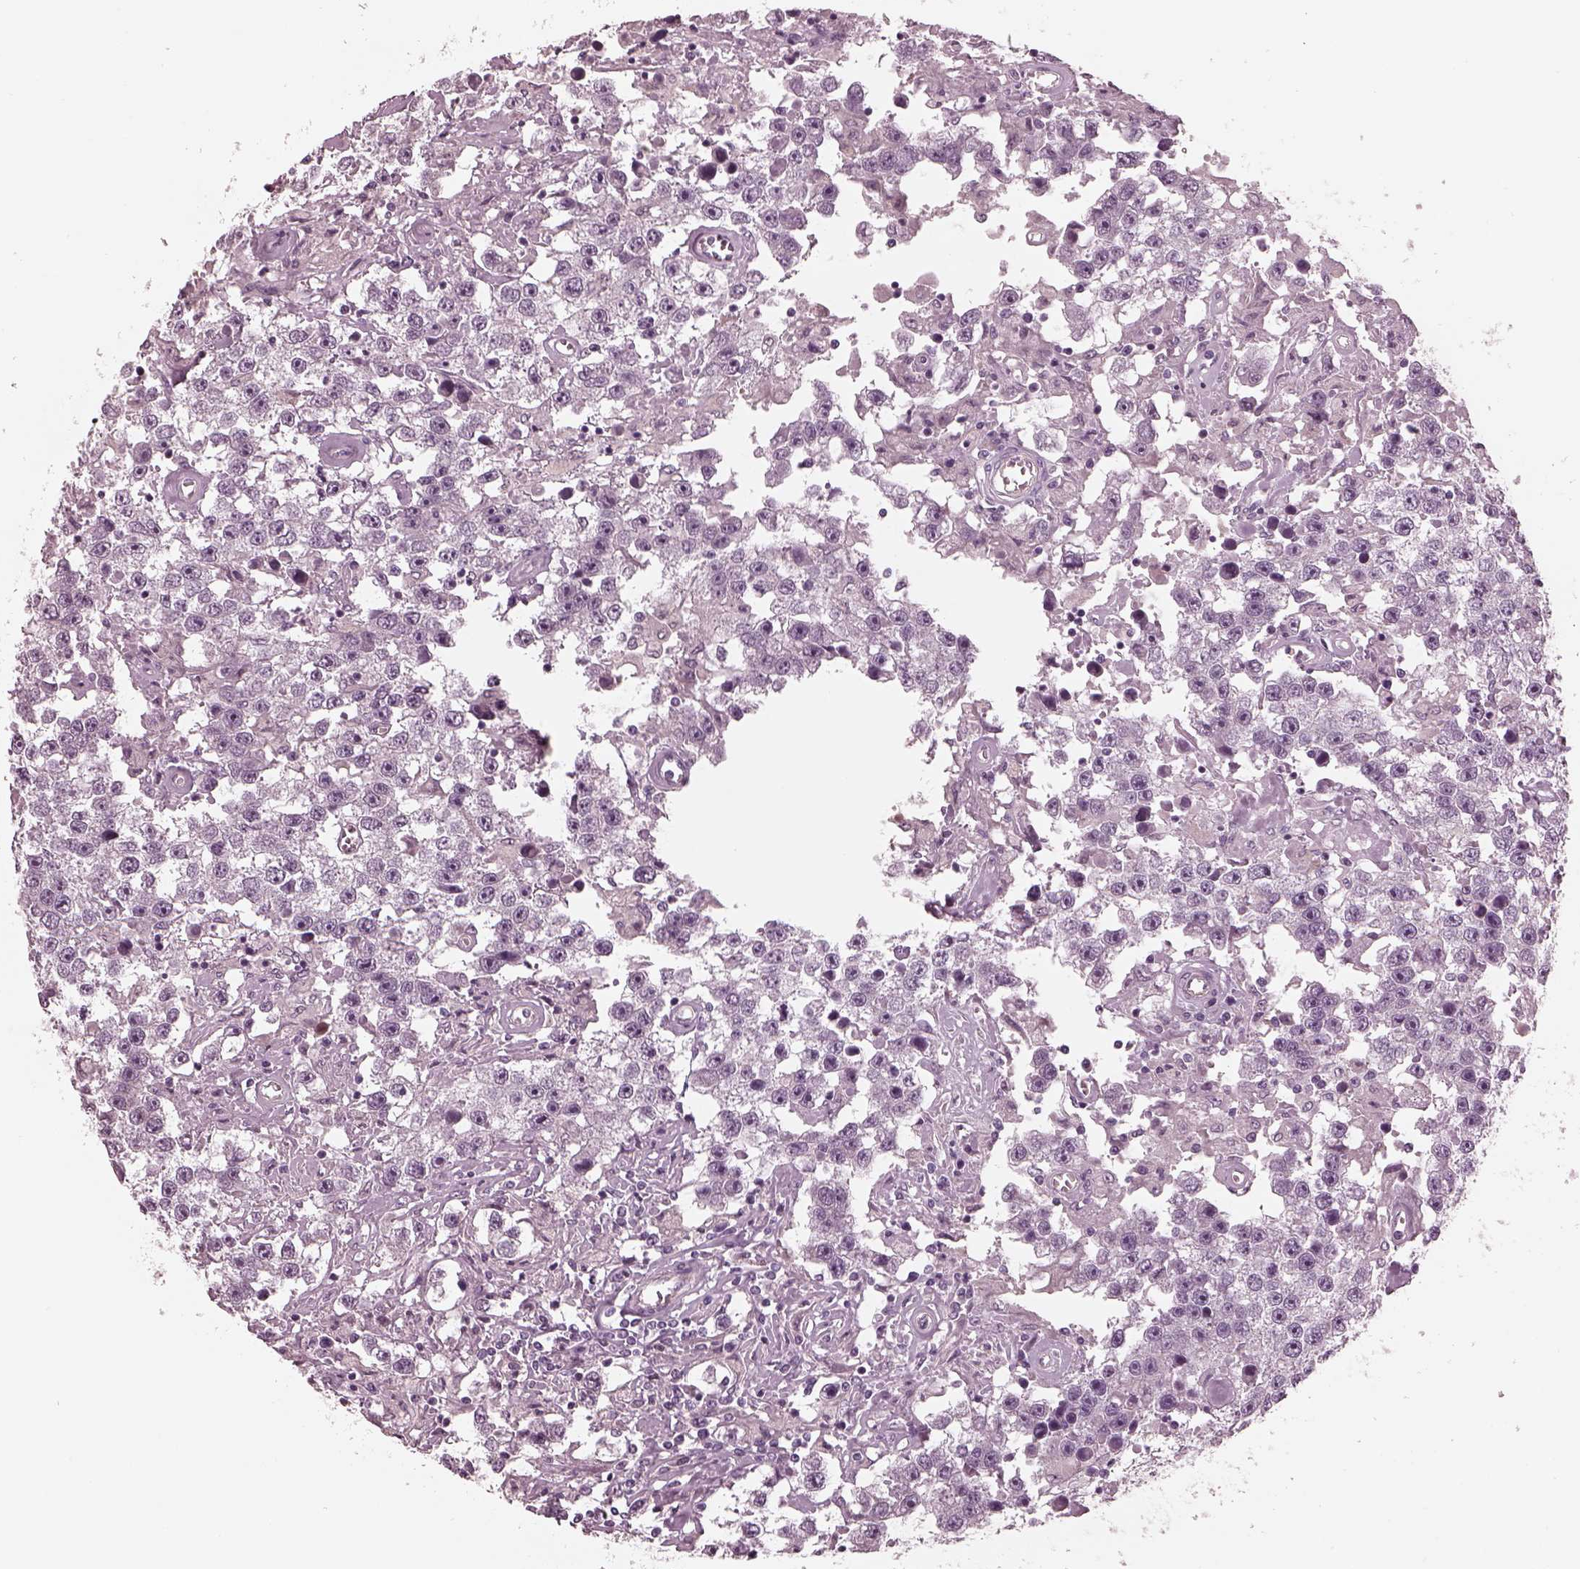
{"staining": {"intensity": "negative", "quantity": "none", "location": "none"}, "tissue": "testis cancer", "cell_type": "Tumor cells", "image_type": "cancer", "snomed": [{"axis": "morphology", "description": "Seminoma, NOS"}, {"axis": "topography", "description": "Testis"}], "caption": "Immunohistochemistry (IHC) micrograph of neoplastic tissue: human testis cancer stained with DAB shows no significant protein staining in tumor cells. (Stains: DAB immunohistochemistry with hematoxylin counter stain, Microscopy: brightfield microscopy at high magnification).", "gene": "KIF6", "patient": {"sex": "male", "age": 43}}